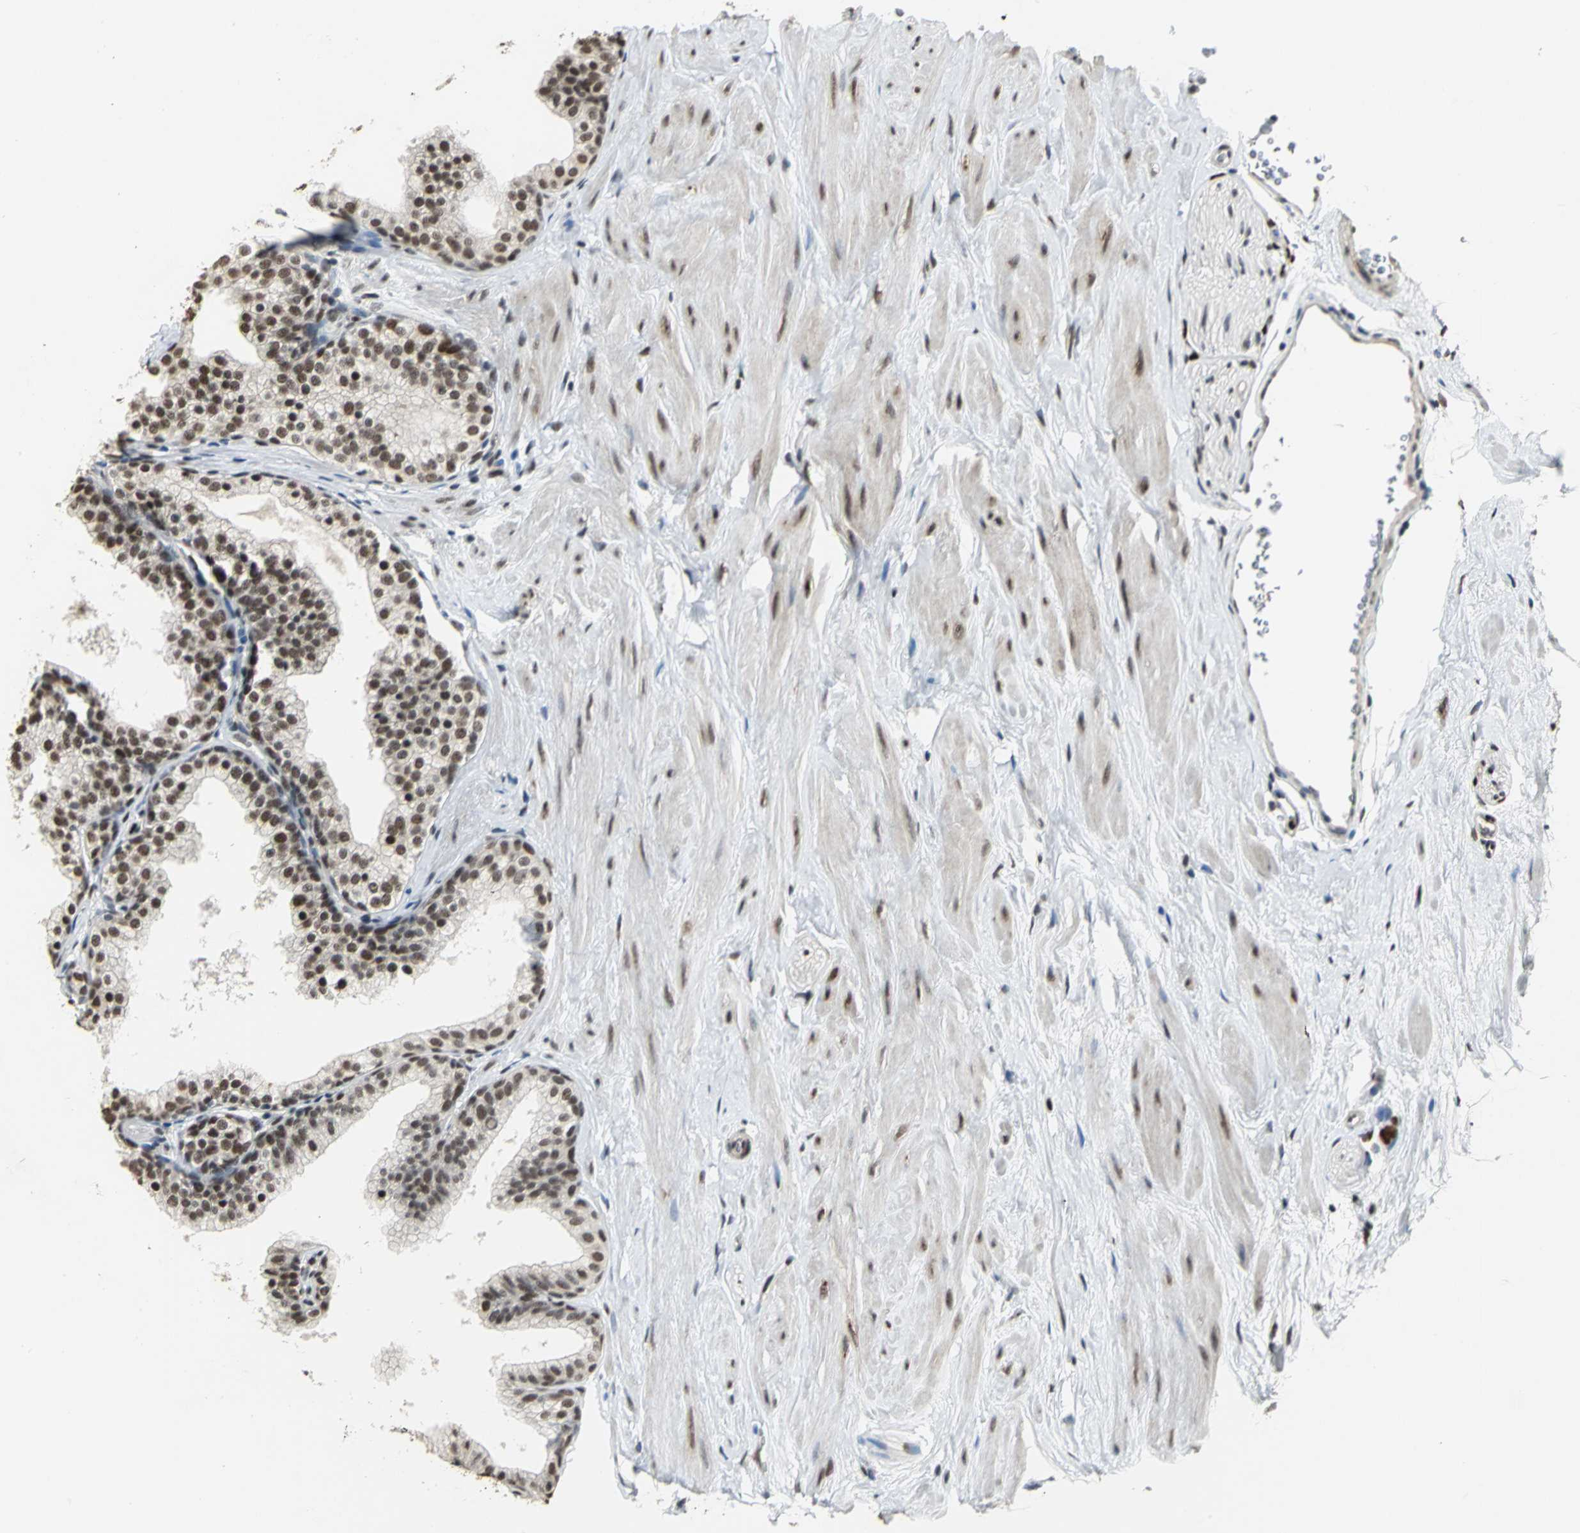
{"staining": {"intensity": "strong", "quantity": ">75%", "location": "nuclear"}, "tissue": "prostate", "cell_type": "Glandular cells", "image_type": "normal", "snomed": [{"axis": "morphology", "description": "Normal tissue, NOS"}, {"axis": "topography", "description": "Prostate"}], "caption": "Prostate stained with IHC demonstrates strong nuclear staining in about >75% of glandular cells. The staining was performed using DAB (3,3'-diaminobenzidine), with brown indicating positive protein expression. Nuclei are stained blue with hematoxylin.", "gene": "CCDC88C", "patient": {"sex": "male", "age": 60}}